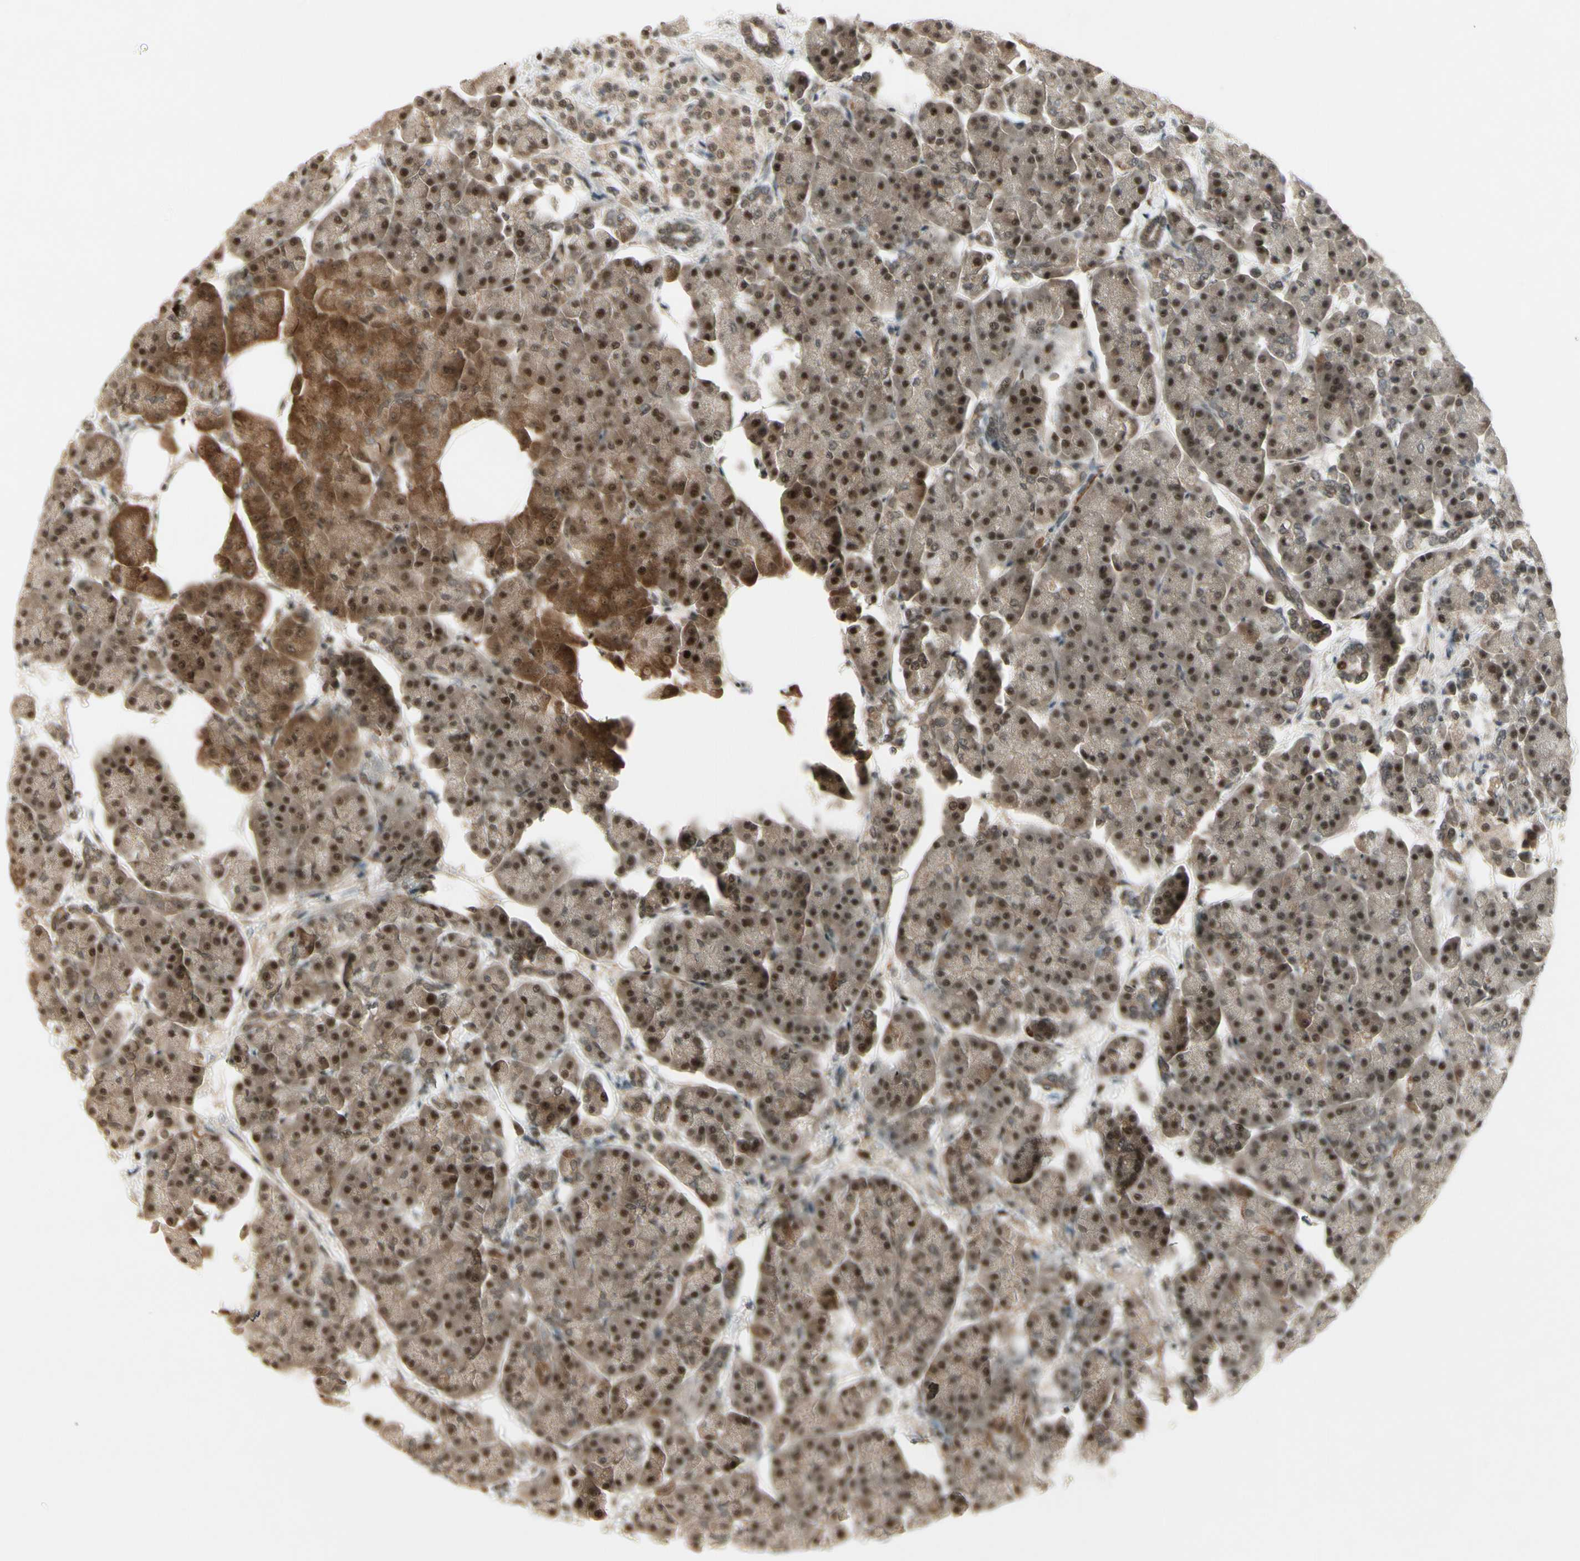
{"staining": {"intensity": "moderate", "quantity": ">75%", "location": "nuclear"}, "tissue": "pancreas", "cell_type": "Exocrine glandular cells", "image_type": "normal", "snomed": [{"axis": "morphology", "description": "Normal tissue, NOS"}, {"axis": "topography", "description": "Pancreas"}], "caption": "The immunohistochemical stain labels moderate nuclear positivity in exocrine glandular cells of normal pancreas.", "gene": "CDK11A", "patient": {"sex": "female", "age": 70}}